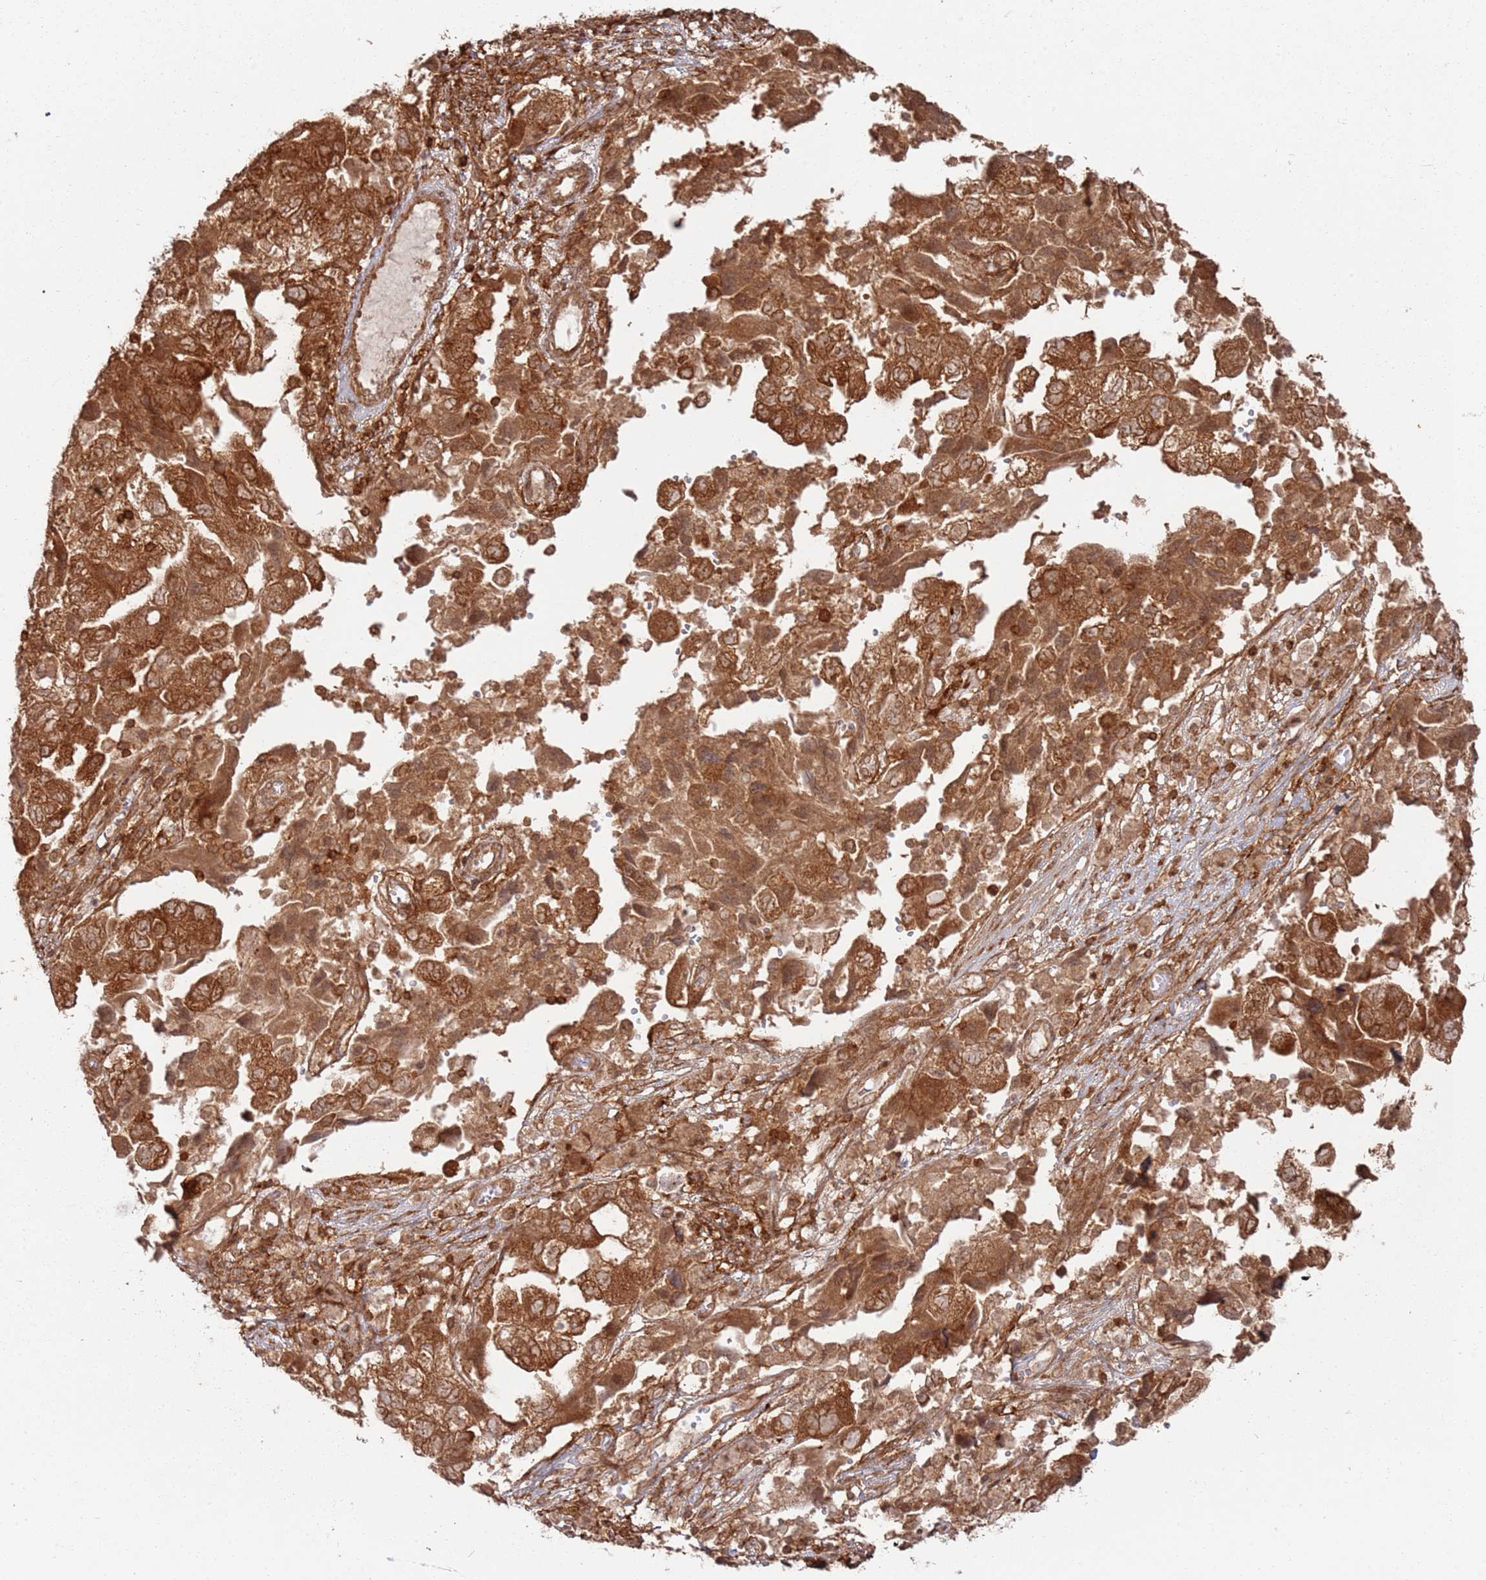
{"staining": {"intensity": "strong", "quantity": ">75%", "location": "cytoplasmic/membranous"}, "tissue": "ovarian cancer", "cell_type": "Tumor cells", "image_type": "cancer", "snomed": [{"axis": "morphology", "description": "Carcinoma, NOS"}, {"axis": "morphology", "description": "Cystadenocarcinoma, serous, NOS"}, {"axis": "topography", "description": "Ovary"}], "caption": "Brown immunohistochemical staining in ovarian cancer shows strong cytoplasmic/membranous positivity in about >75% of tumor cells.", "gene": "PIH1D1", "patient": {"sex": "female", "age": 69}}